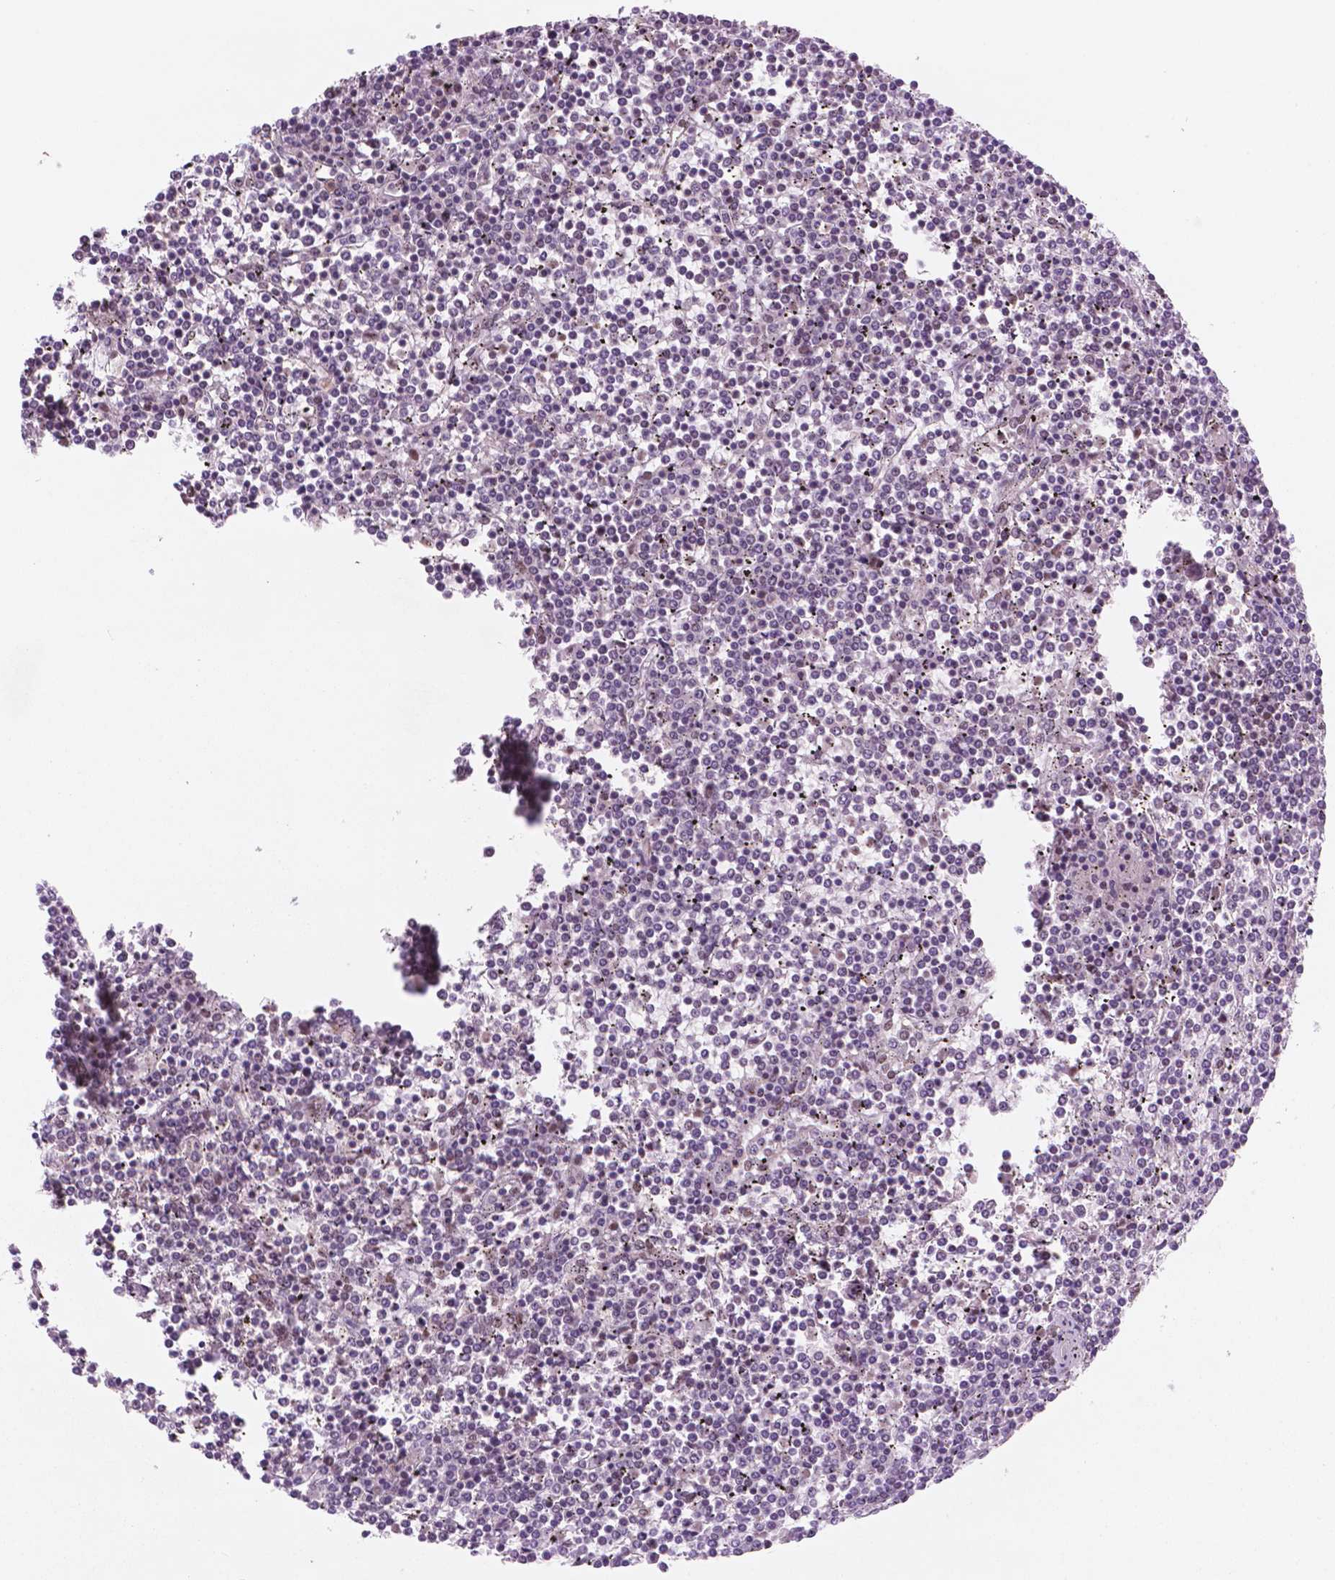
{"staining": {"intensity": "moderate", "quantity": "<25%", "location": "nuclear"}, "tissue": "lymphoma", "cell_type": "Tumor cells", "image_type": "cancer", "snomed": [{"axis": "morphology", "description": "Malignant lymphoma, non-Hodgkin's type, Low grade"}, {"axis": "topography", "description": "Spleen"}], "caption": "Approximately <25% of tumor cells in human lymphoma display moderate nuclear protein positivity as visualized by brown immunohistochemical staining.", "gene": "CTR9", "patient": {"sex": "female", "age": 19}}